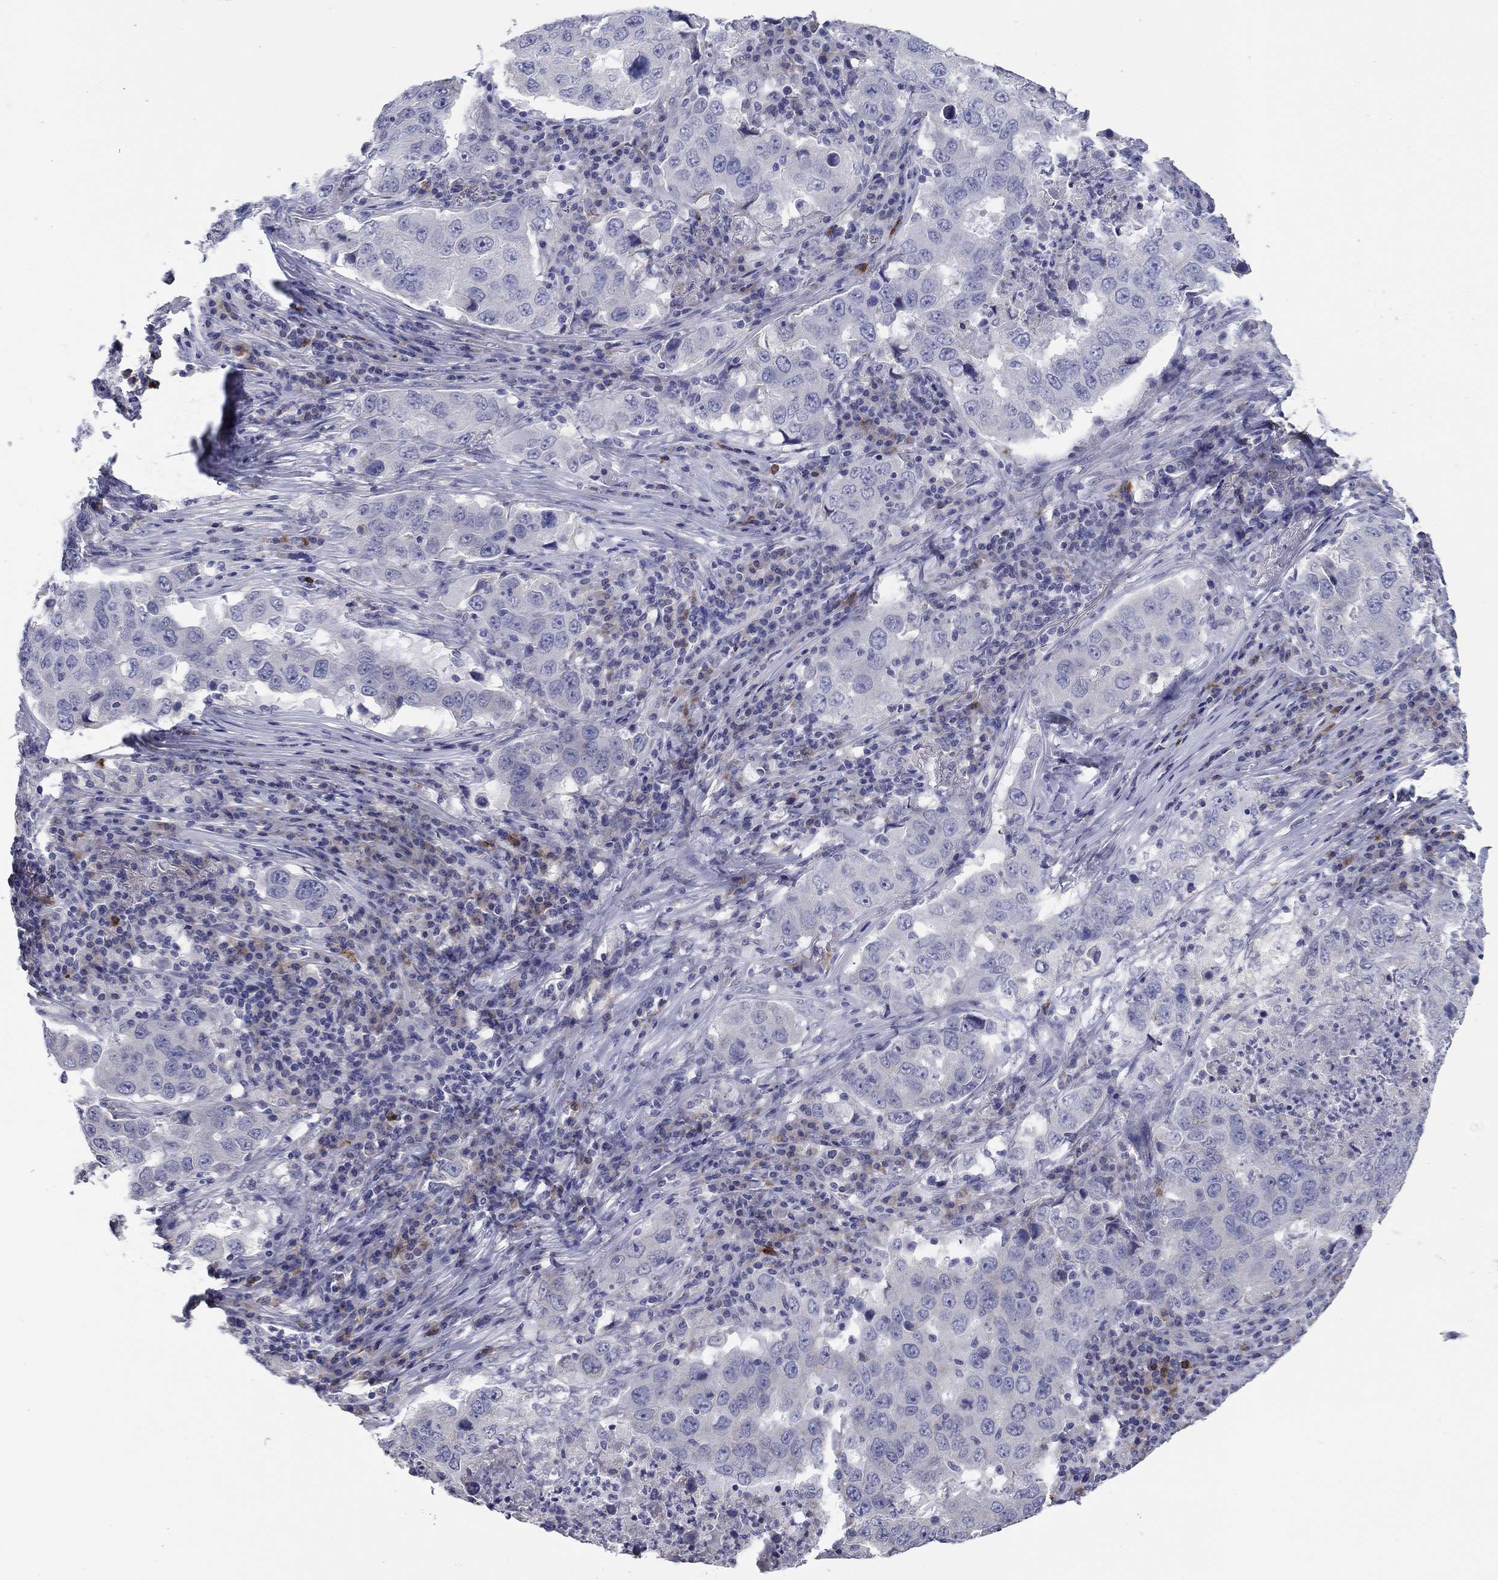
{"staining": {"intensity": "negative", "quantity": "none", "location": "none"}, "tissue": "lung cancer", "cell_type": "Tumor cells", "image_type": "cancer", "snomed": [{"axis": "morphology", "description": "Adenocarcinoma, NOS"}, {"axis": "topography", "description": "Lung"}], "caption": "A histopathology image of human lung cancer is negative for staining in tumor cells.", "gene": "GRK7", "patient": {"sex": "male", "age": 73}}